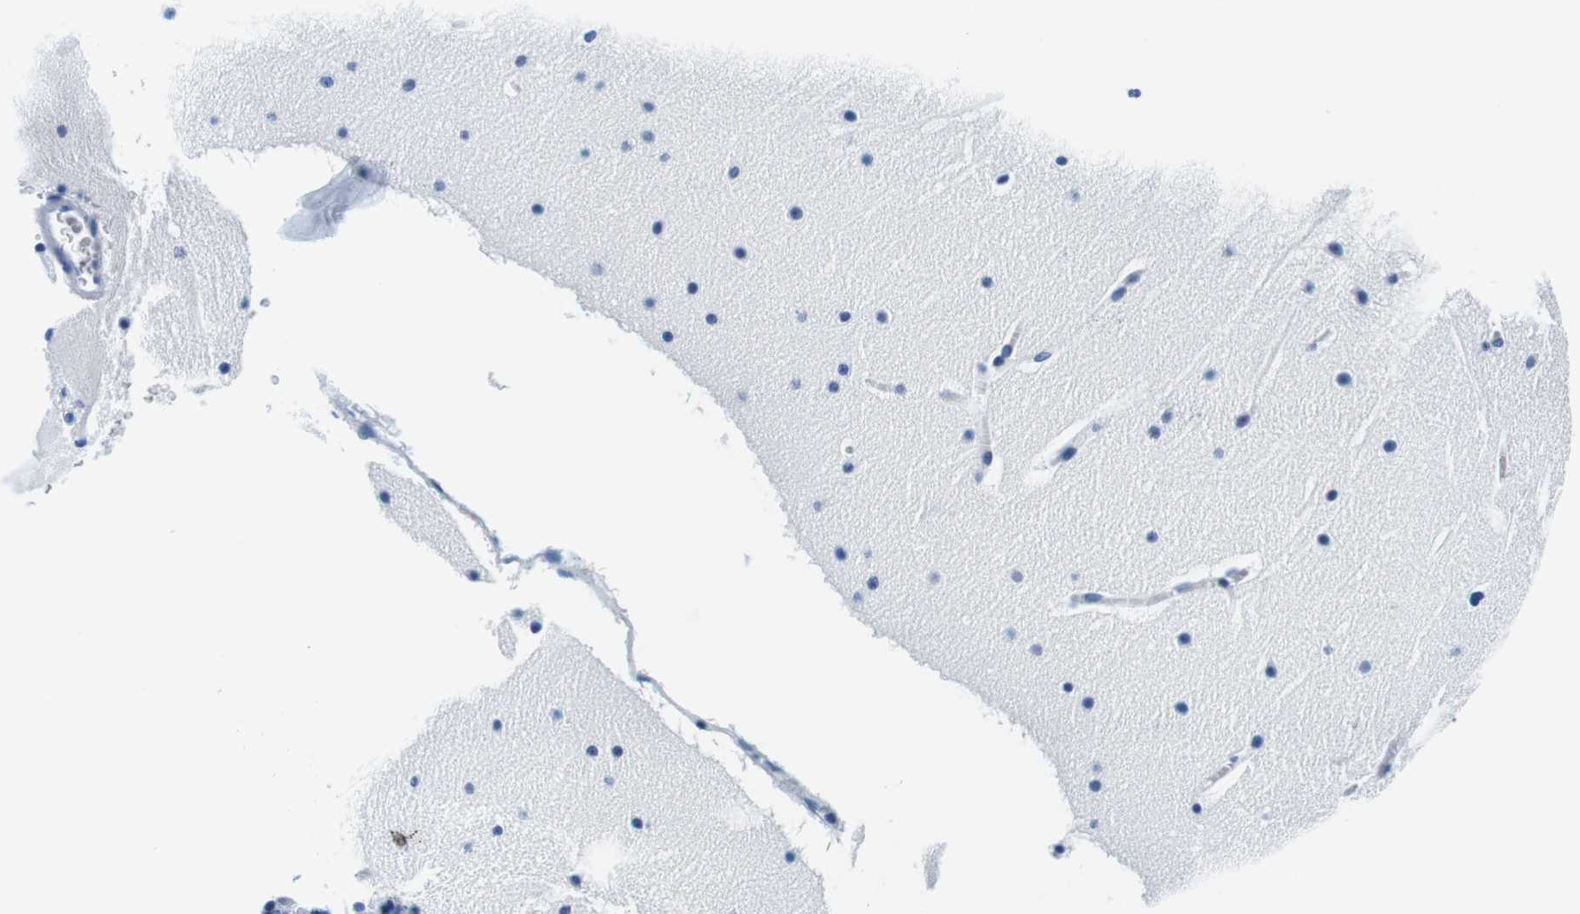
{"staining": {"intensity": "negative", "quantity": "none", "location": "none"}, "tissue": "cerebellum", "cell_type": "Cells in granular layer", "image_type": "normal", "snomed": [{"axis": "morphology", "description": "Normal tissue, NOS"}, {"axis": "topography", "description": "Cerebellum"}], "caption": "The photomicrograph demonstrates no significant positivity in cells in granular layer of cerebellum. (DAB immunohistochemistry, high magnification).", "gene": "ELANE", "patient": {"sex": "male", "age": 45}}